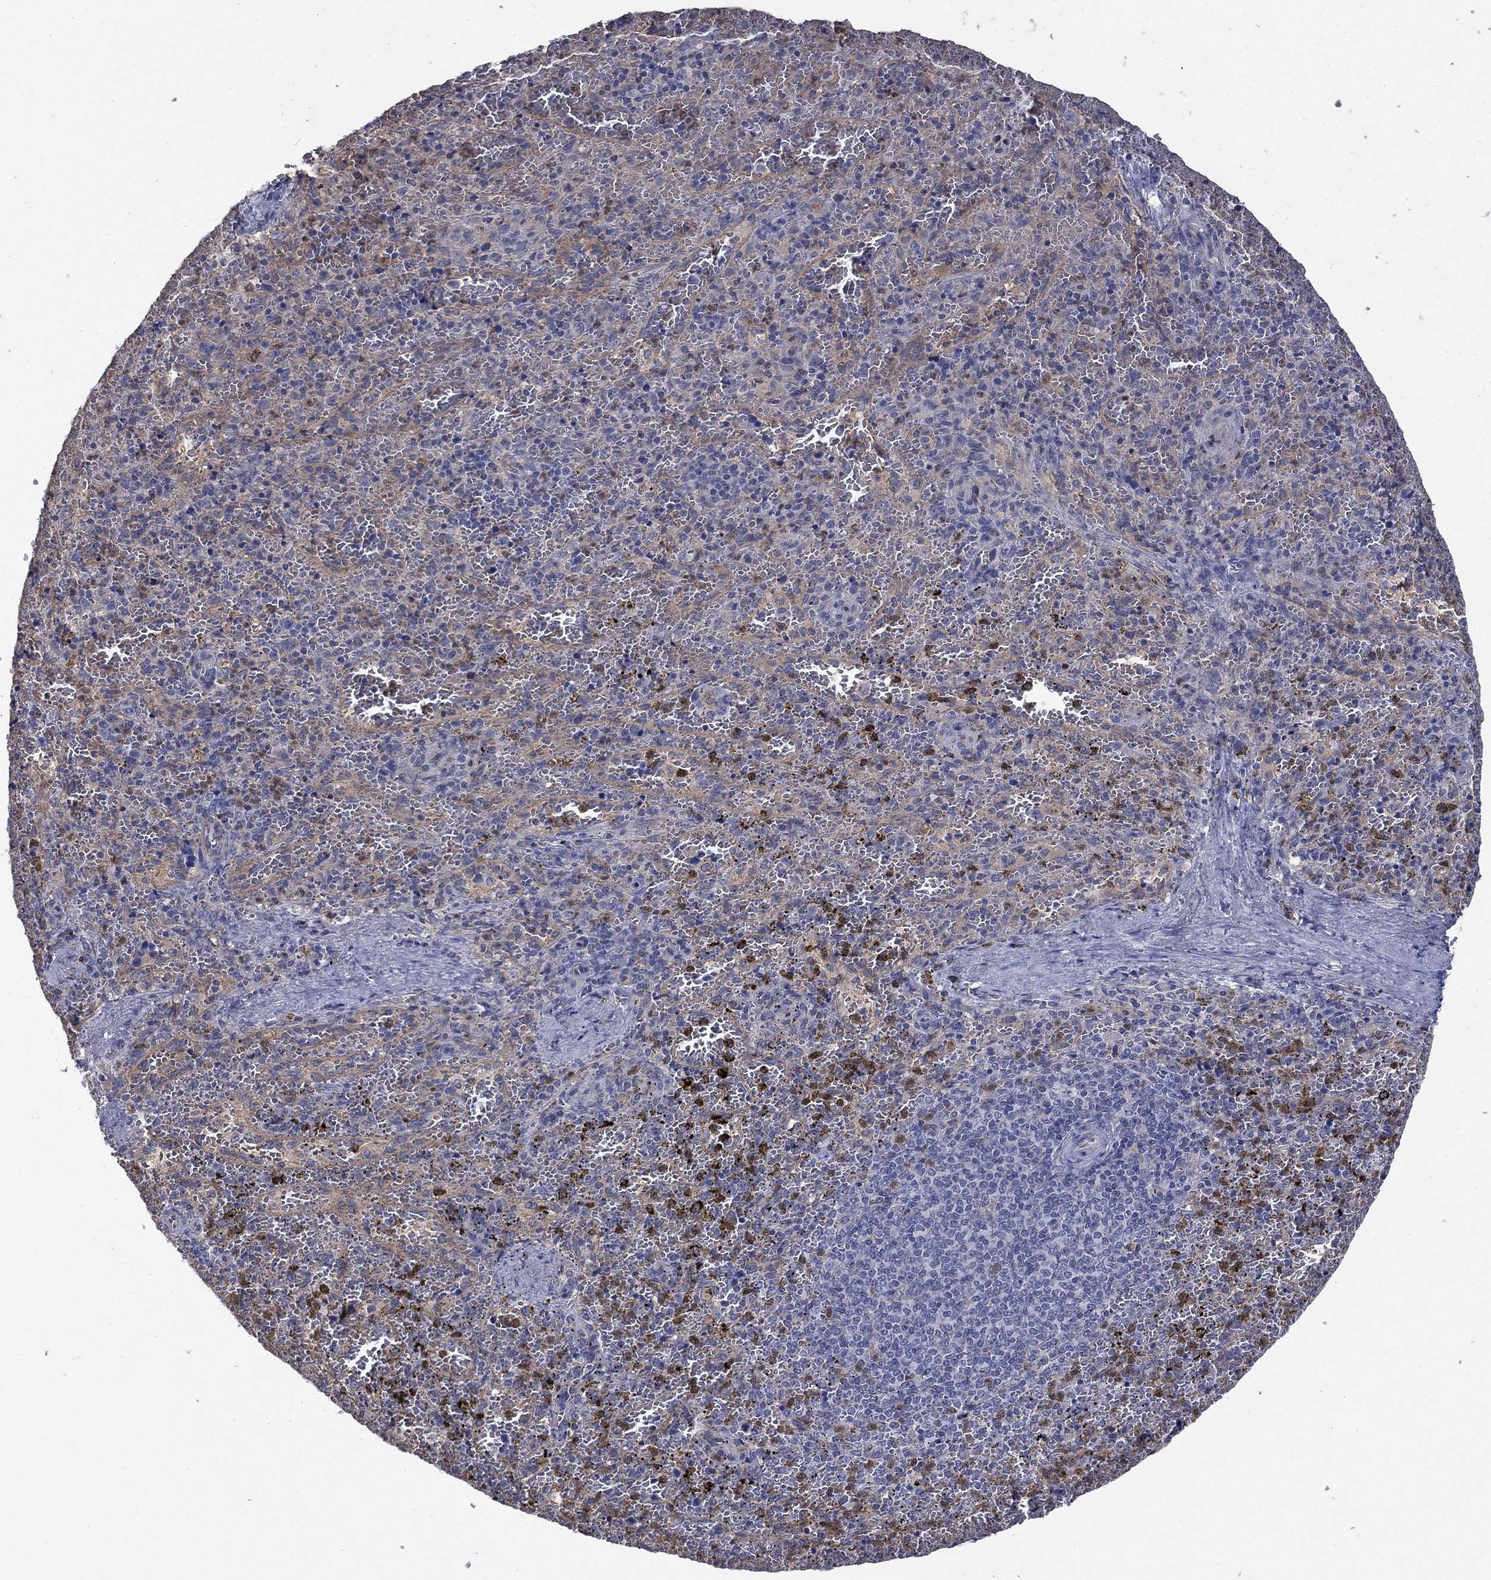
{"staining": {"intensity": "weak", "quantity": ">75%", "location": "cytoplasmic/membranous,nuclear"}, "tissue": "spleen", "cell_type": "Cells in red pulp", "image_type": "normal", "snomed": [{"axis": "morphology", "description": "Normal tissue, NOS"}, {"axis": "topography", "description": "Spleen"}], "caption": "A brown stain shows weak cytoplasmic/membranous,nuclear staining of a protein in cells in red pulp of unremarkable human spleen.", "gene": "CAMKK2", "patient": {"sex": "female", "age": 50}}